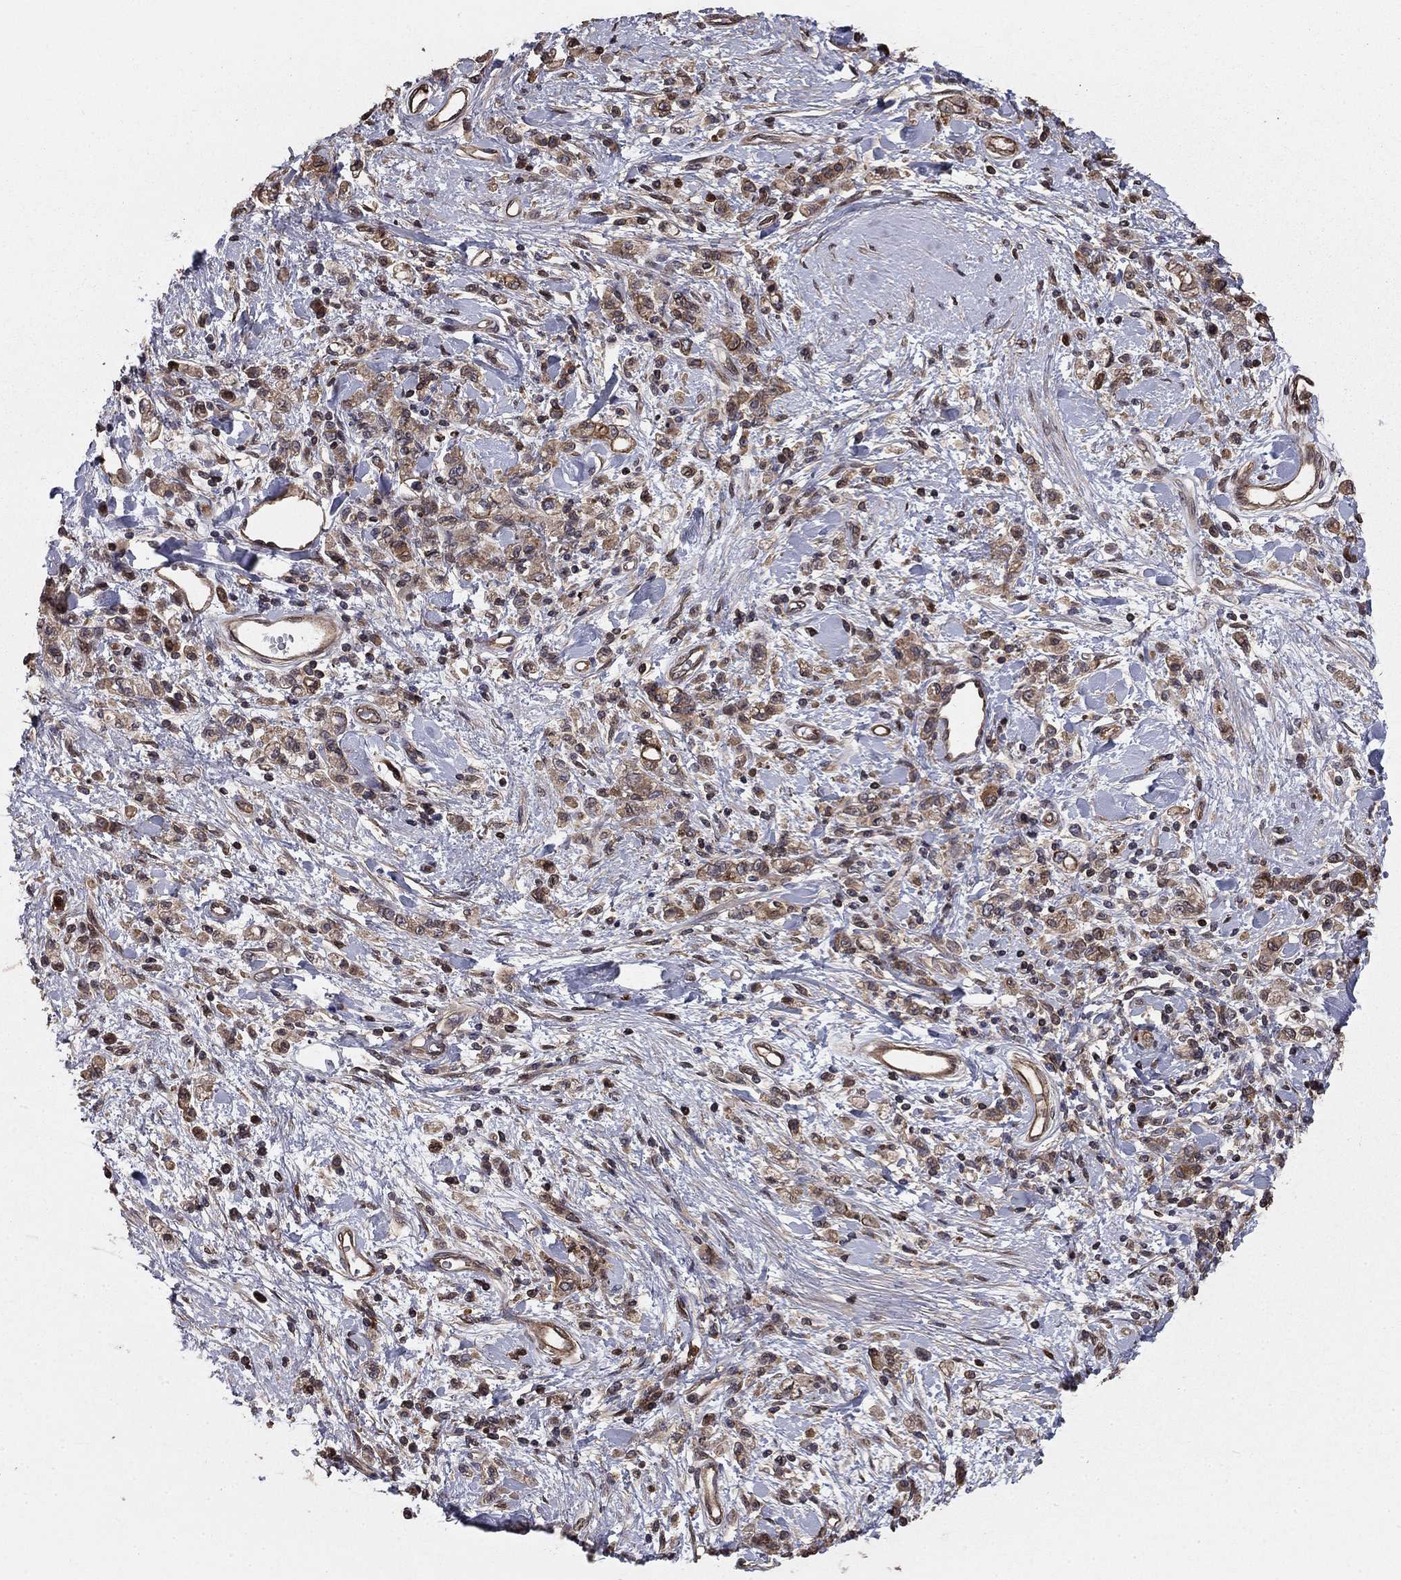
{"staining": {"intensity": "weak", "quantity": "<25%", "location": "cytoplasmic/membranous"}, "tissue": "stomach cancer", "cell_type": "Tumor cells", "image_type": "cancer", "snomed": [{"axis": "morphology", "description": "Adenocarcinoma, NOS"}, {"axis": "topography", "description": "Stomach"}], "caption": "Immunohistochemistry (IHC) of human stomach cancer (adenocarcinoma) demonstrates no staining in tumor cells. Nuclei are stained in blue.", "gene": "GYG1", "patient": {"sex": "male", "age": 77}}